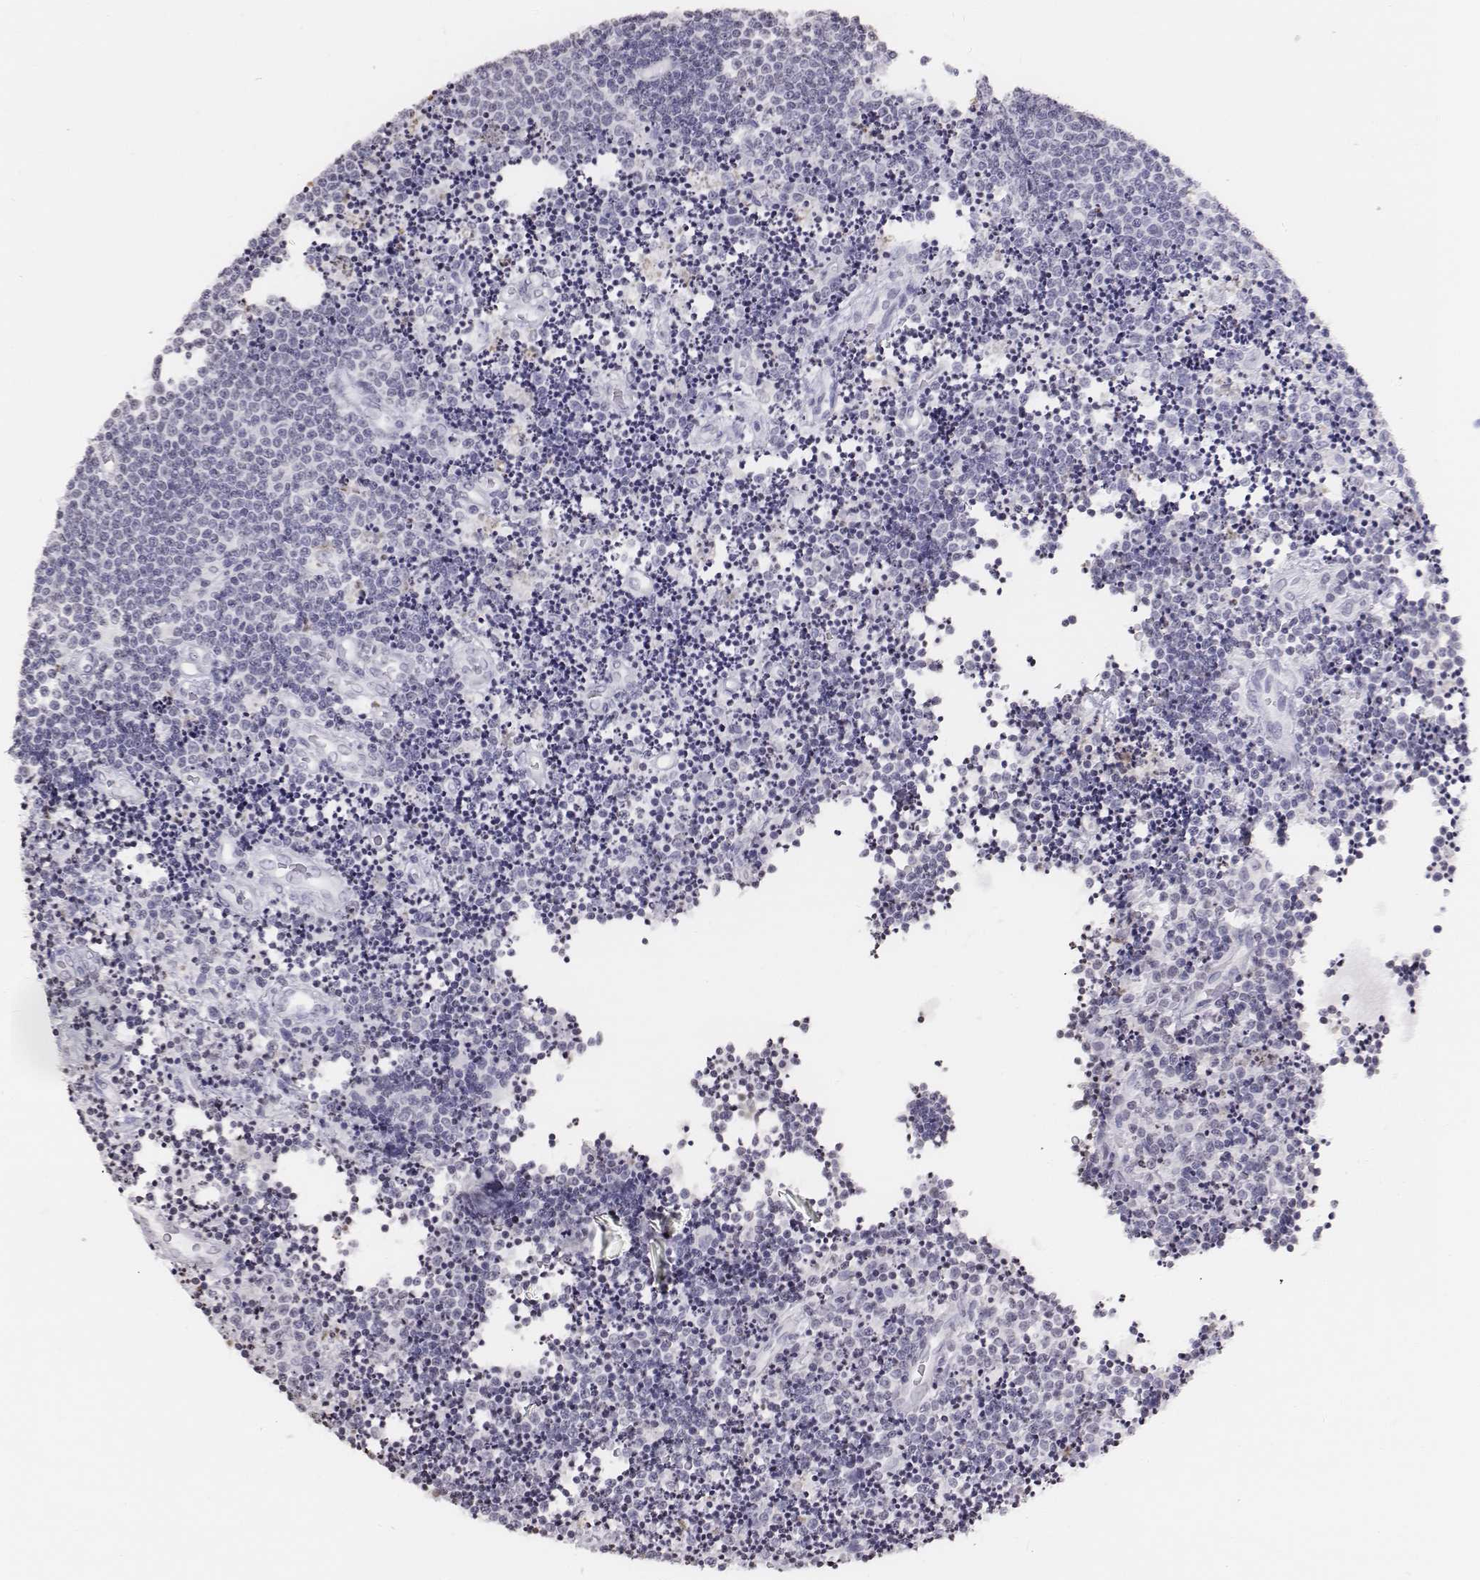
{"staining": {"intensity": "negative", "quantity": "none", "location": "none"}, "tissue": "lymphoma", "cell_type": "Tumor cells", "image_type": "cancer", "snomed": [{"axis": "morphology", "description": "Malignant lymphoma, non-Hodgkin's type, Low grade"}, {"axis": "topography", "description": "Brain"}], "caption": "This is an immunohistochemistry (IHC) histopathology image of malignant lymphoma, non-Hodgkin's type (low-grade). There is no positivity in tumor cells.", "gene": "BARHL1", "patient": {"sex": "female", "age": 66}}